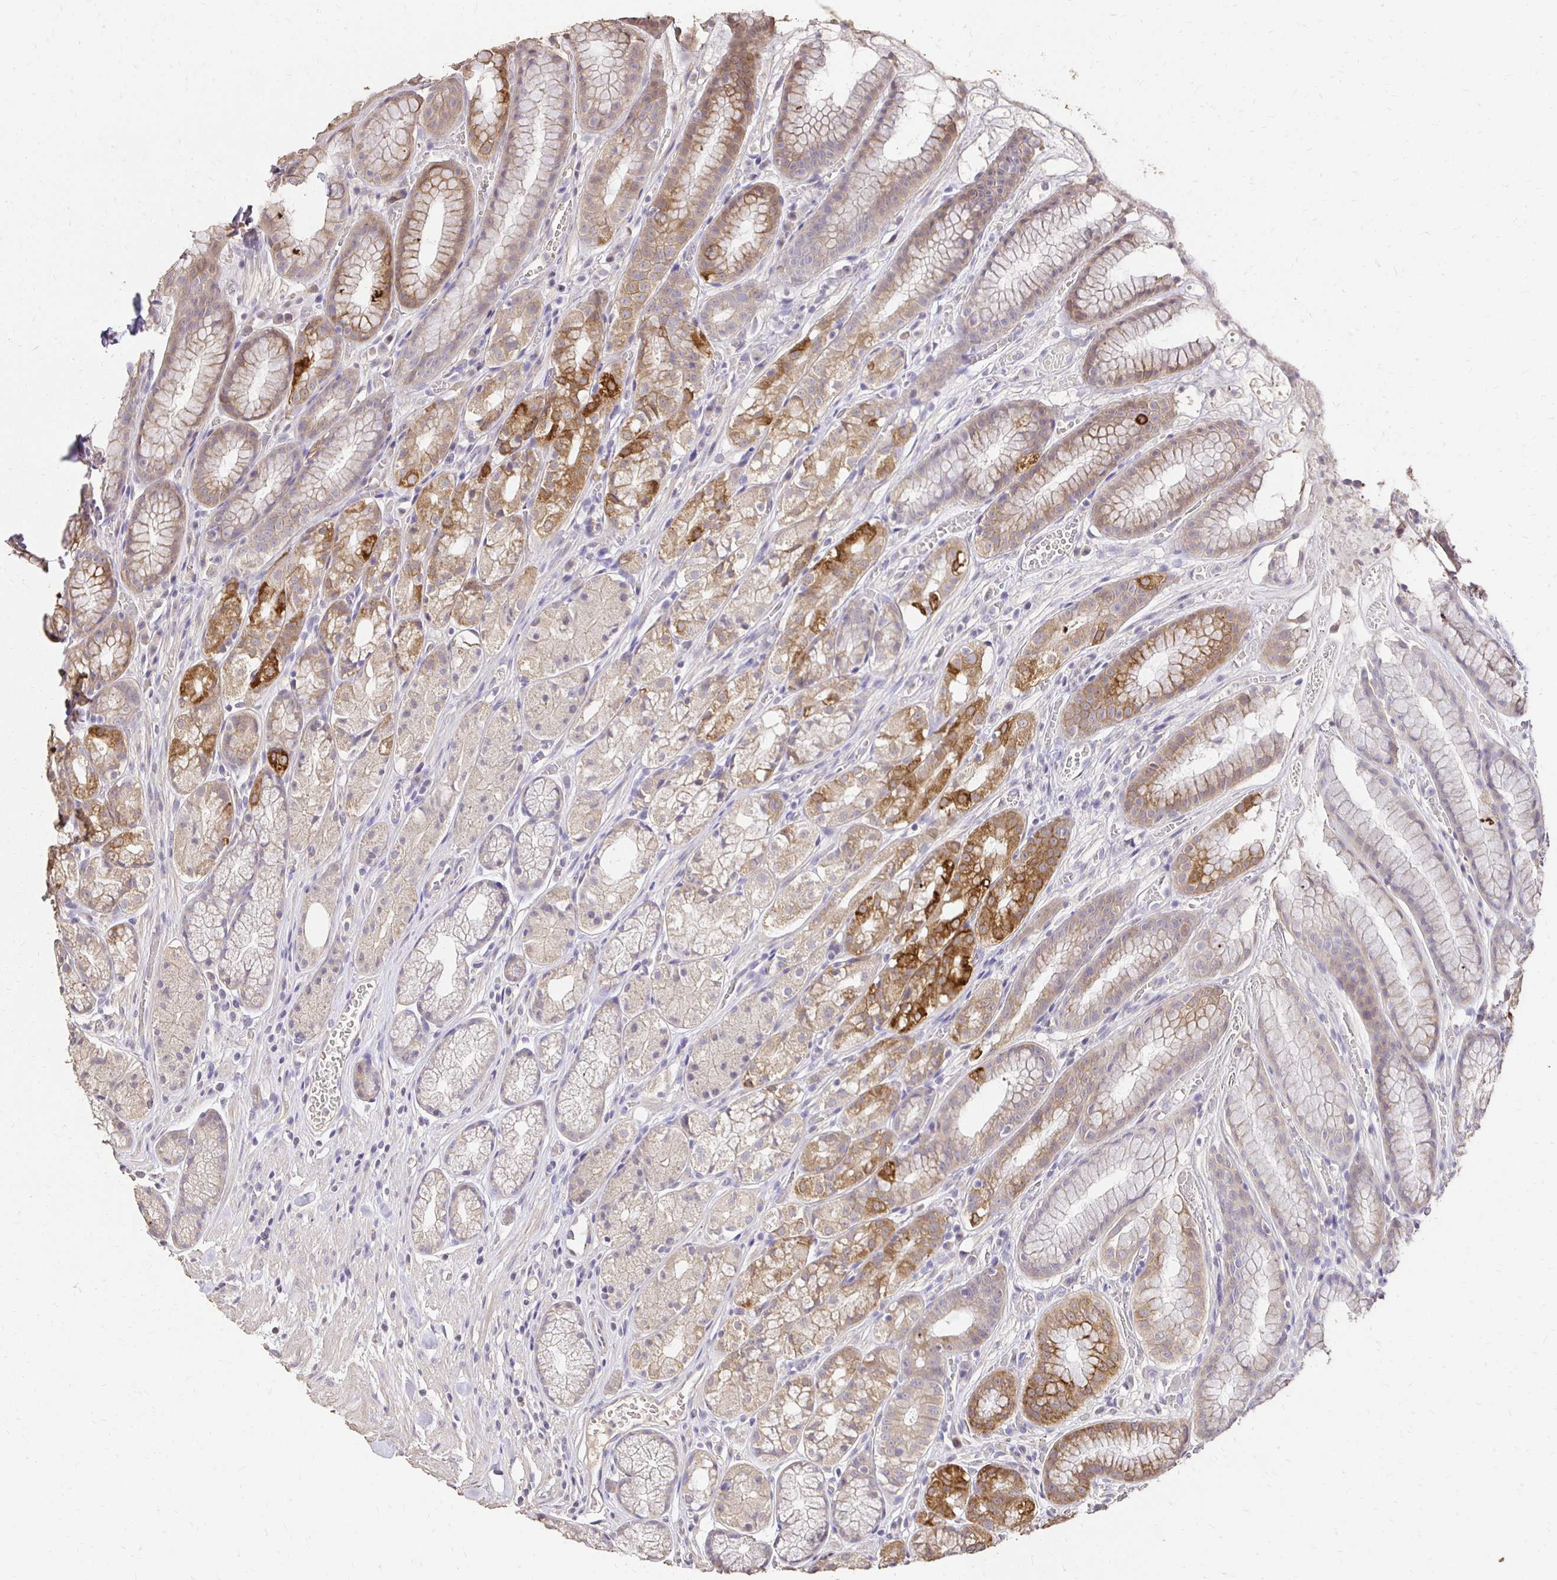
{"staining": {"intensity": "moderate", "quantity": "25%-75%", "location": "cytoplasmic/membranous"}, "tissue": "stomach", "cell_type": "Glandular cells", "image_type": "normal", "snomed": [{"axis": "morphology", "description": "Normal tissue, NOS"}, {"axis": "topography", "description": "Smooth muscle"}, {"axis": "topography", "description": "Stomach"}], "caption": "Stomach stained with a brown dye demonstrates moderate cytoplasmic/membranous positive expression in approximately 25%-75% of glandular cells.", "gene": "UGT1A6", "patient": {"sex": "male", "age": 70}}